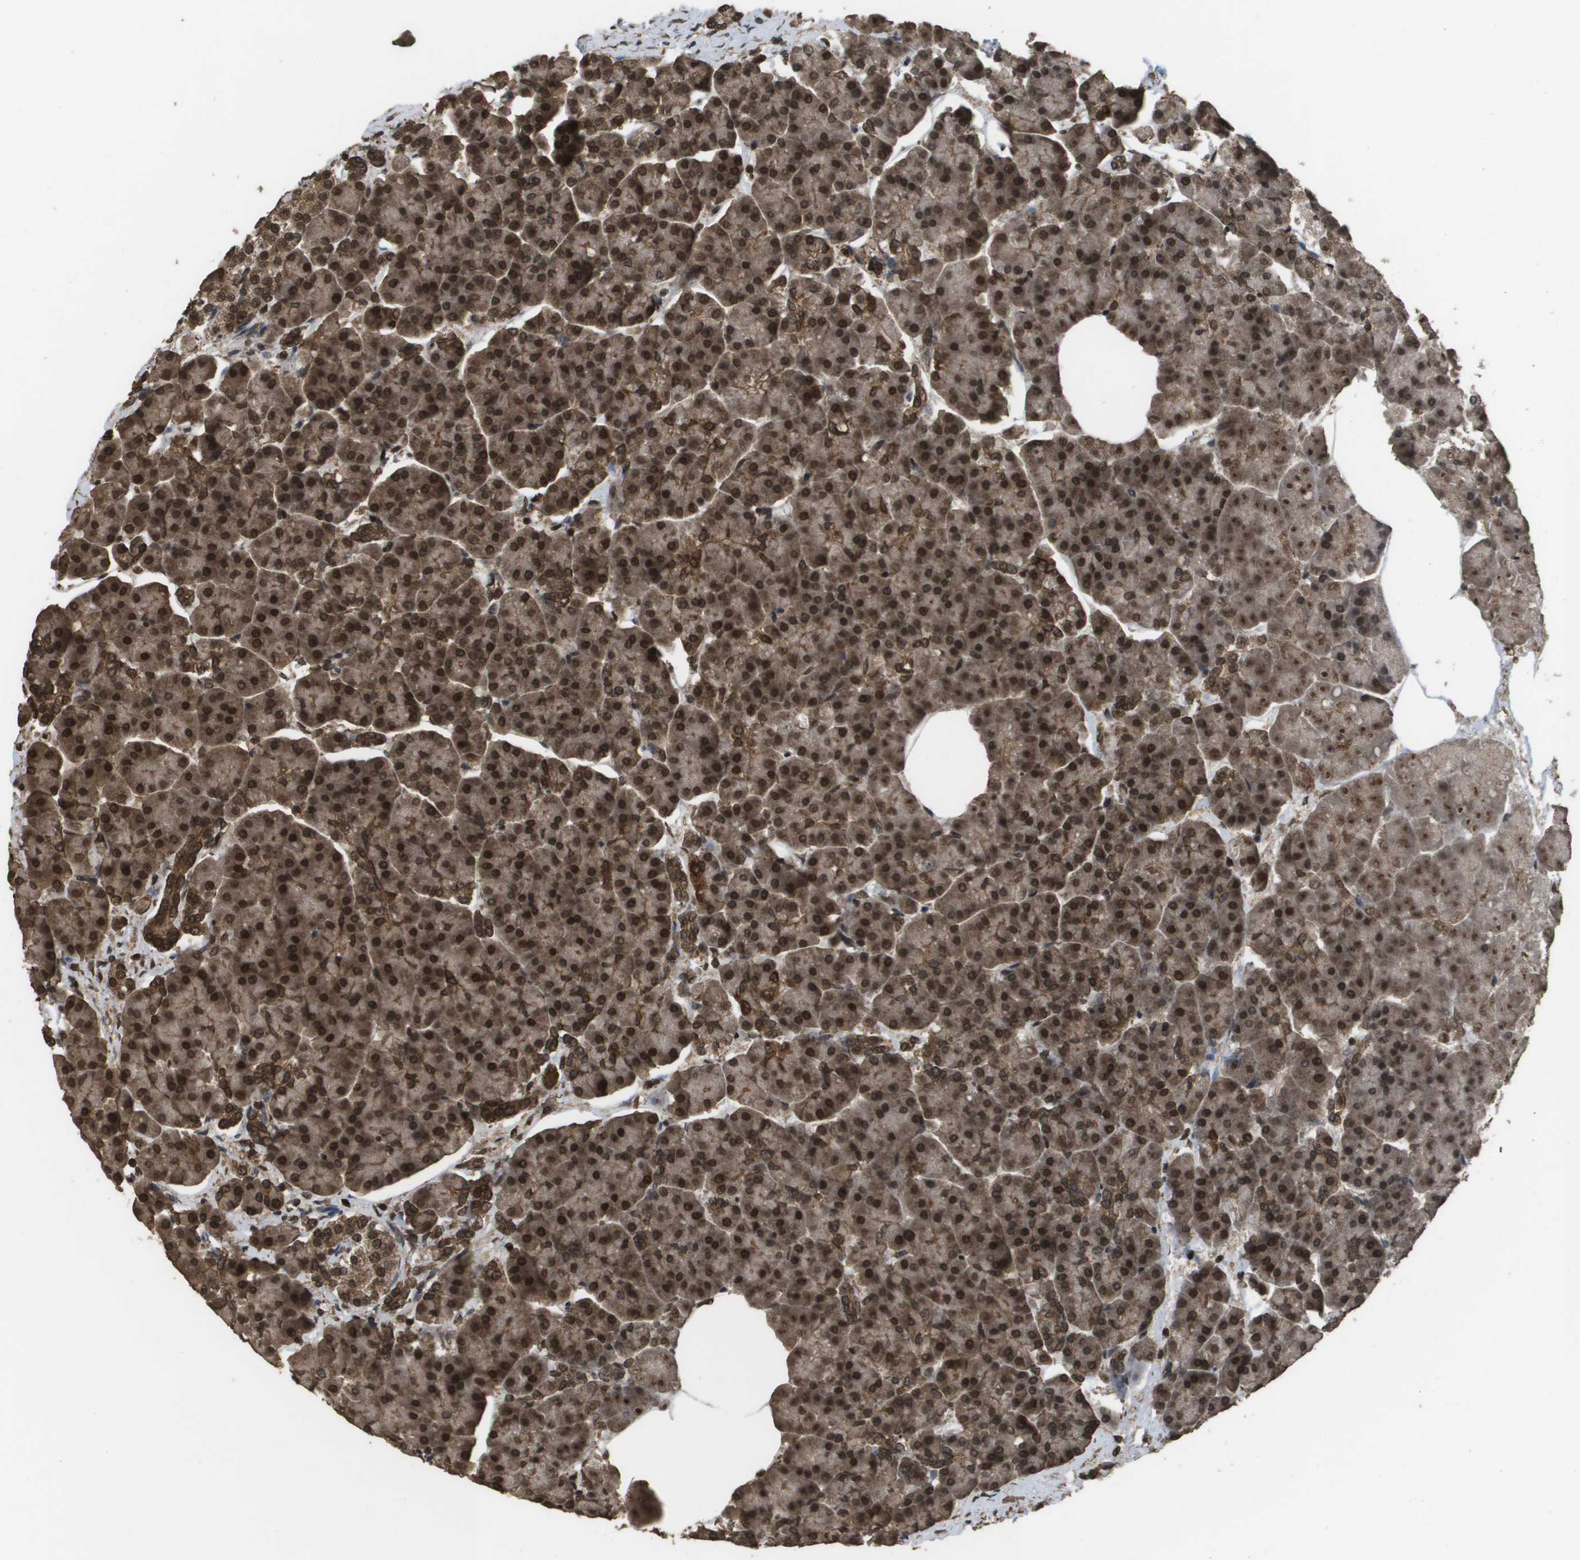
{"staining": {"intensity": "strong", "quantity": ">75%", "location": "cytoplasmic/membranous,nuclear"}, "tissue": "pancreas", "cell_type": "Exocrine glandular cells", "image_type": "normal", "snomed": [{"axis": "morphology", "description": "Normal tissue, NOS"}, {"axis": "topography", "description": "Pancreas"}], "caption": "Protein expression analysis of normal human pancreas reveals strong cytoplasmic/membranous,nuclear expression in approximately >75% of exocrine glandular cells. The staining was performed using DAB (3,3'-diaminobenzidine), with brown indicating positive protein expression. Nuclei are stained blue with hematoxylin.", "gene": "AXIN2", "patient": {"sex": "female", "age": 70}}